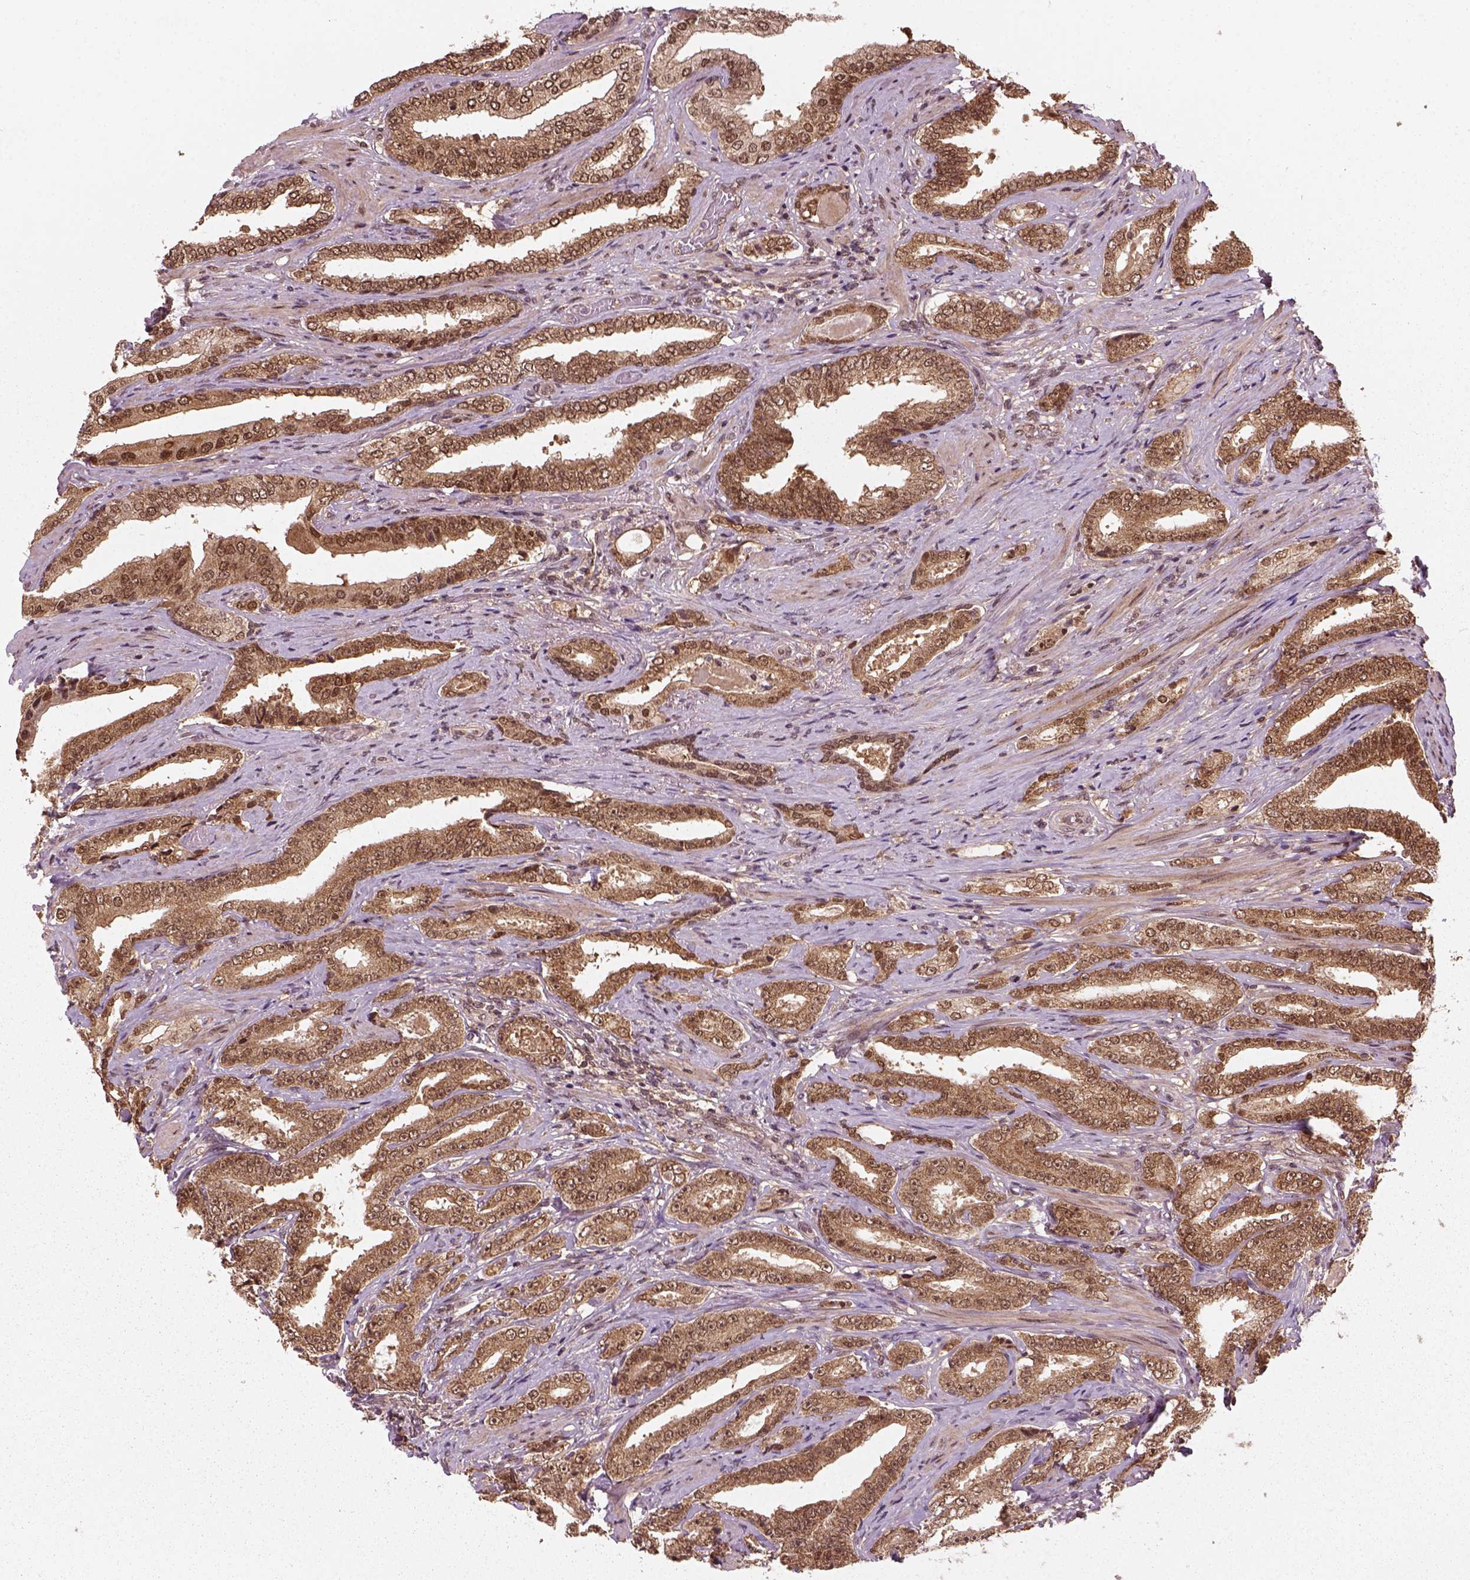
{"staining": {"intensity": "moderate", "quantity": ">75%", "location": "cytoplasmic/membranous,nuclear"}, "tissue": "prostate cancer", "cell_type": "Tumor cells", "image_type": "cancer", "snomed": [{"axis": "morphology", "description": "Adenocarcinoma, Low grade"}, {"axis": "topography", "description": "Prostate and seminal vesicle, NOS"}], "caption": "Protein analysis of prostate low-grade adenocarcinoma tissue demonstrates moderate cytoplasmic/membranous and nuclear staining in approximately >75% of tumor cells.", "gene": "NUDT9", "patient": {"sex": "male", "age": 61}}